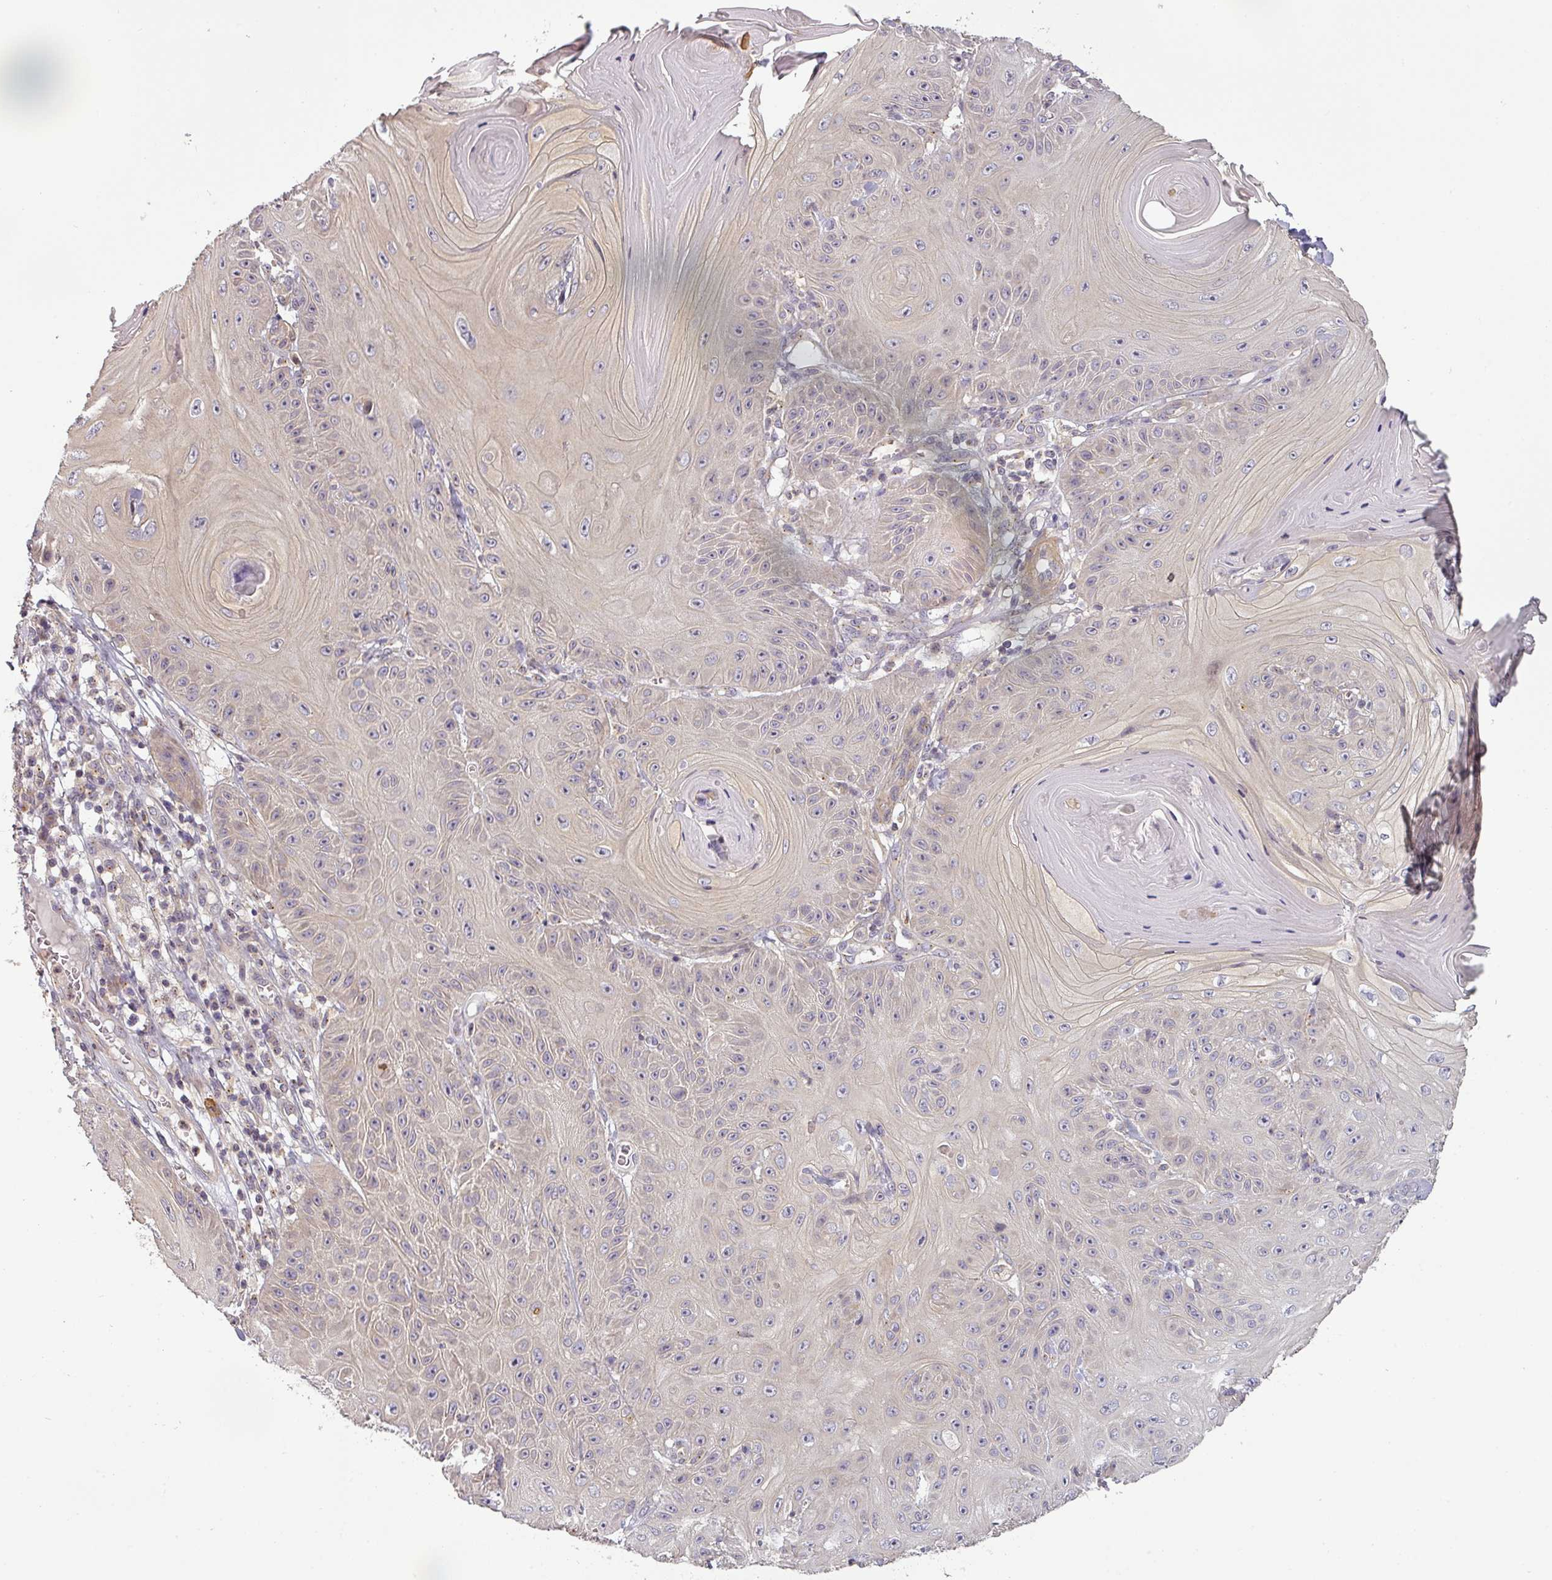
{"staining": {"intensity": "negative", "quantity": "none", "location": "none"}, "tissue": "skin cancer", "cell_type": "Tumor cells", "image_type": "cancer", "snomed": [{"axis": "morphology", "description": "Squamous cell carcinoma, NOS"}, {"axis": "topography", "description": "Skin"}], "caption": "This micrograph is of skin cancer (squamous cell carcinoma) stained with IHC to label a protein in brown with the nuclei are counter-stained blue. There is no expression in tumor cells. The staining was performed using DAB to visualize the protein expression in brown, while the nuclei were stained in blue with hematoxylin (Magnification: 20x).", "gene": "NIN", "patient": {"sex": "female", "age": 78}}